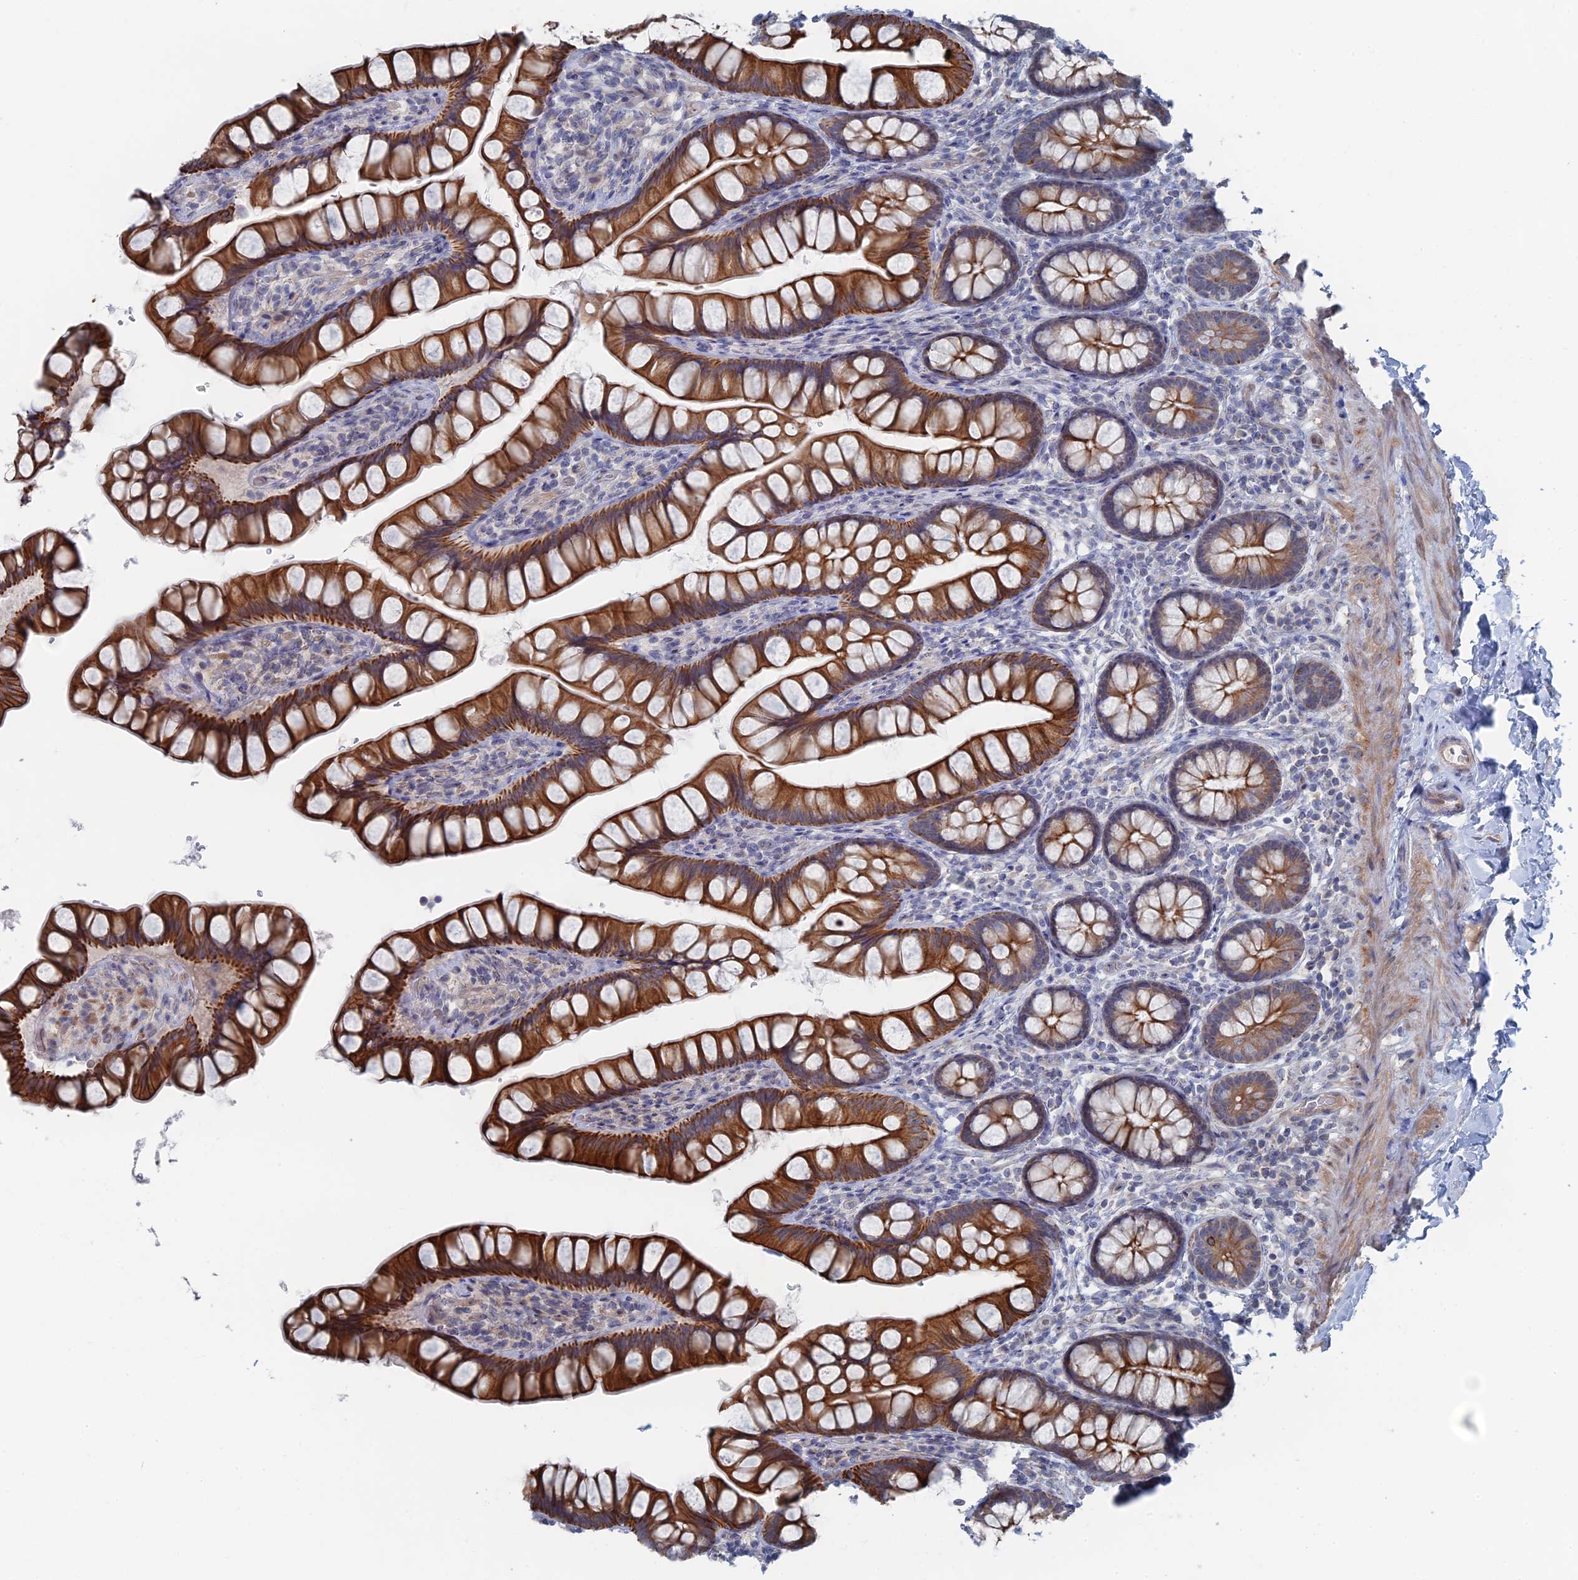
{"staining": {"intensity": "strong", "quantity": ">75%", "location": "cytoplasmic/membranous"}, "tissue": "small intestine", "cell_type": "Glandular cells", "image_type": "normal", "snomed": [{"axis": "morphology", "description": "Normal tissue, NOS"}, {"axis": "topography", "description": "Small intestine"}], "caption": "This histopathology image exhibits immunohistochemistry (IHC) staining of unremarkable small intestine, with high strong cytoplasmic/membranous positivity in about >75% of glandular cells.", "gene": "IL7", "patient": {"sex": "male", "age": 70}}